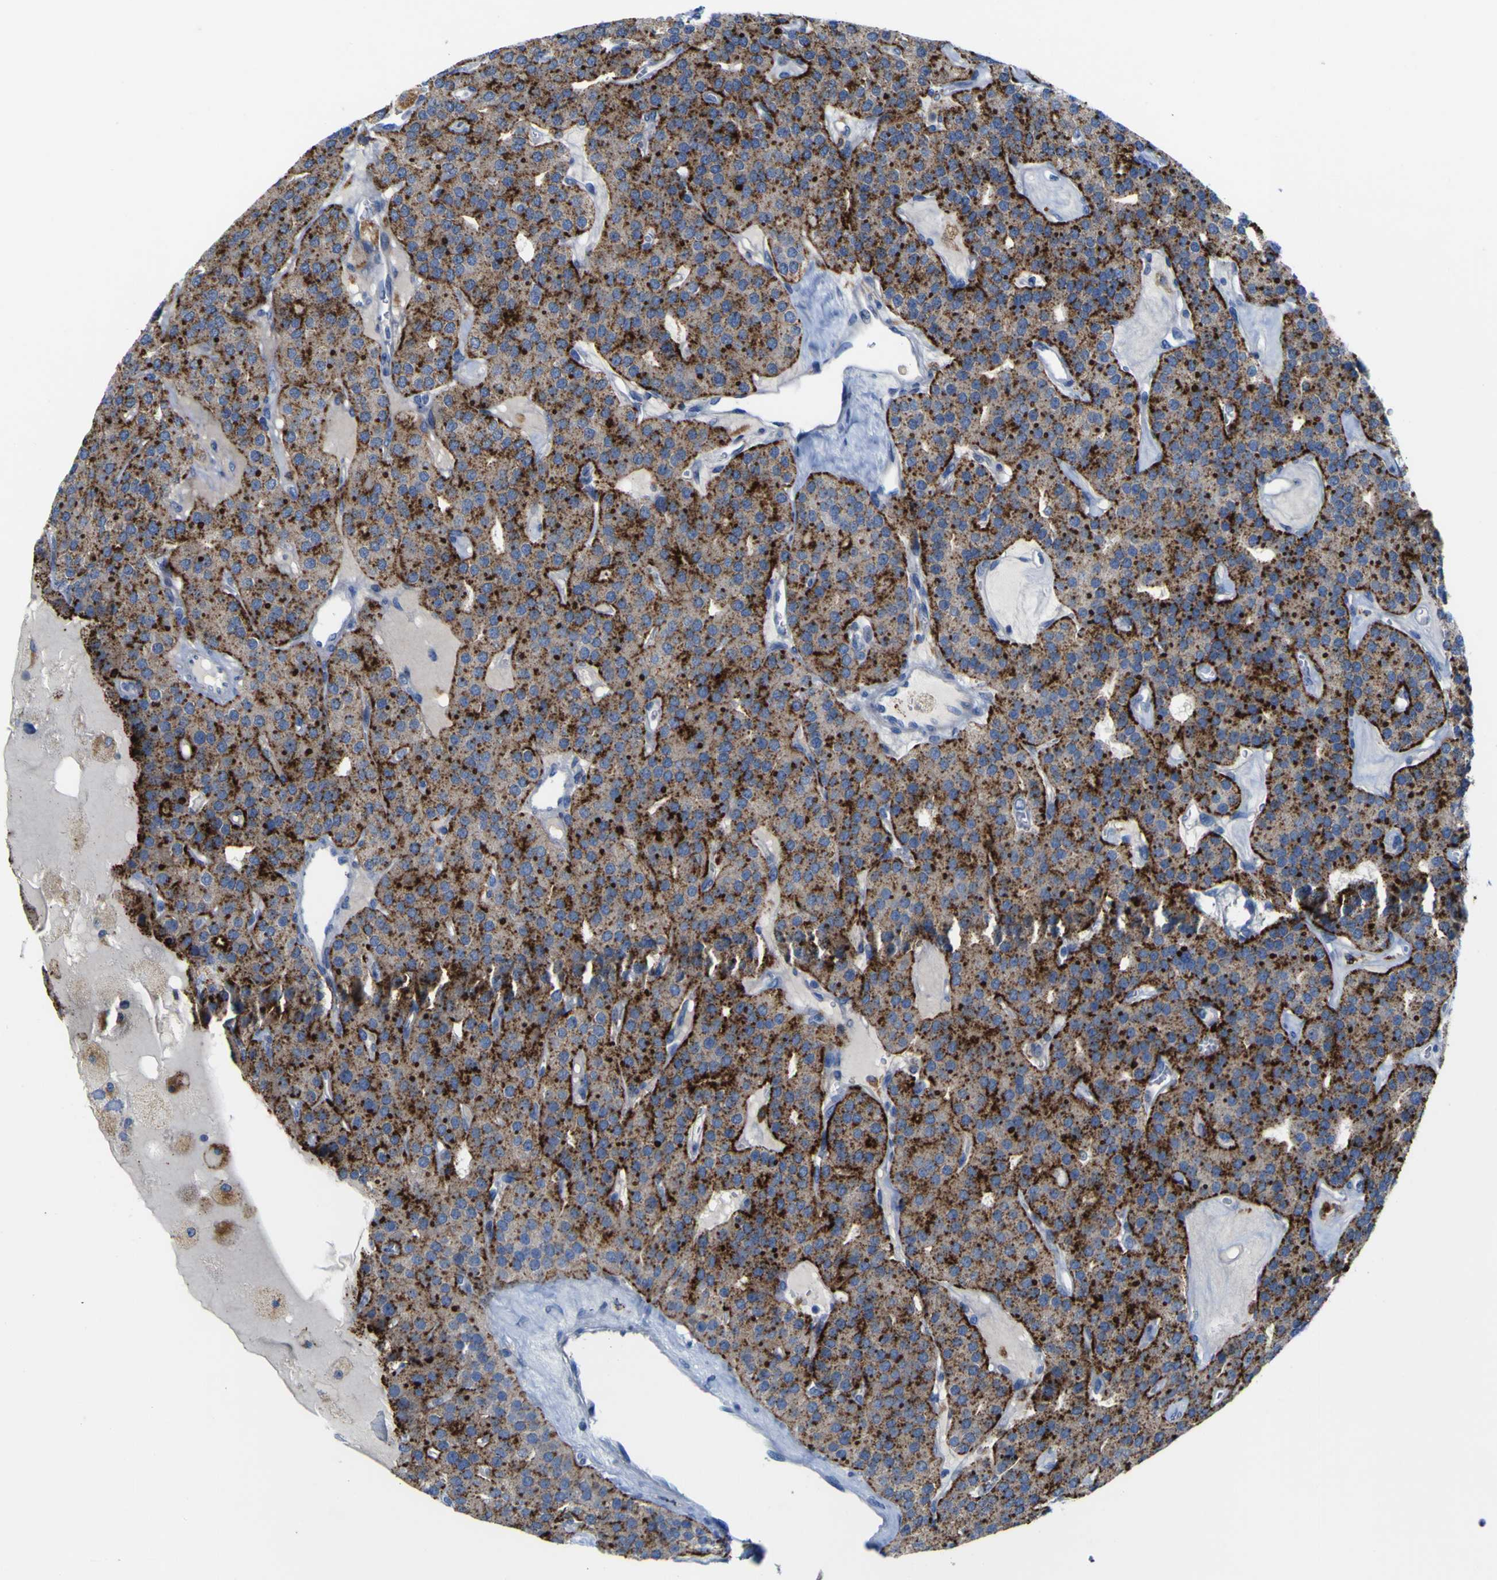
{"staining": {"intensity": "moderate", "quantity": ">75%", "location": "cytoplasmic/membranous"}, "tissue": "parathyroid gland", "cell_type": "Glandular cells", "image_type": "normal", "snomed": [{"axis": "morphology", "description": "Normal tissue, NOS"}, {"axis": "morphology", "description": "Adenoma, NOS"}, {"axis": "topography", "description": "Parathyroid gland"}], "caption": "High-power microscopy captured an immunohistochemistry (IHC) photomicrograph of unremarkable parathyroid gland, revealing moderate cytoplasmic/membranous staining in about >75% of glandular cells. The staining was performed using DAB (3,3'-diaminobenzidine) to visualize the protein expression in brown, while the nuclei were stained in blue with hematoxylin (Magnification: 20x).", "gene": "PTPRF", "patient": {"sex": "female", "age": 86}}